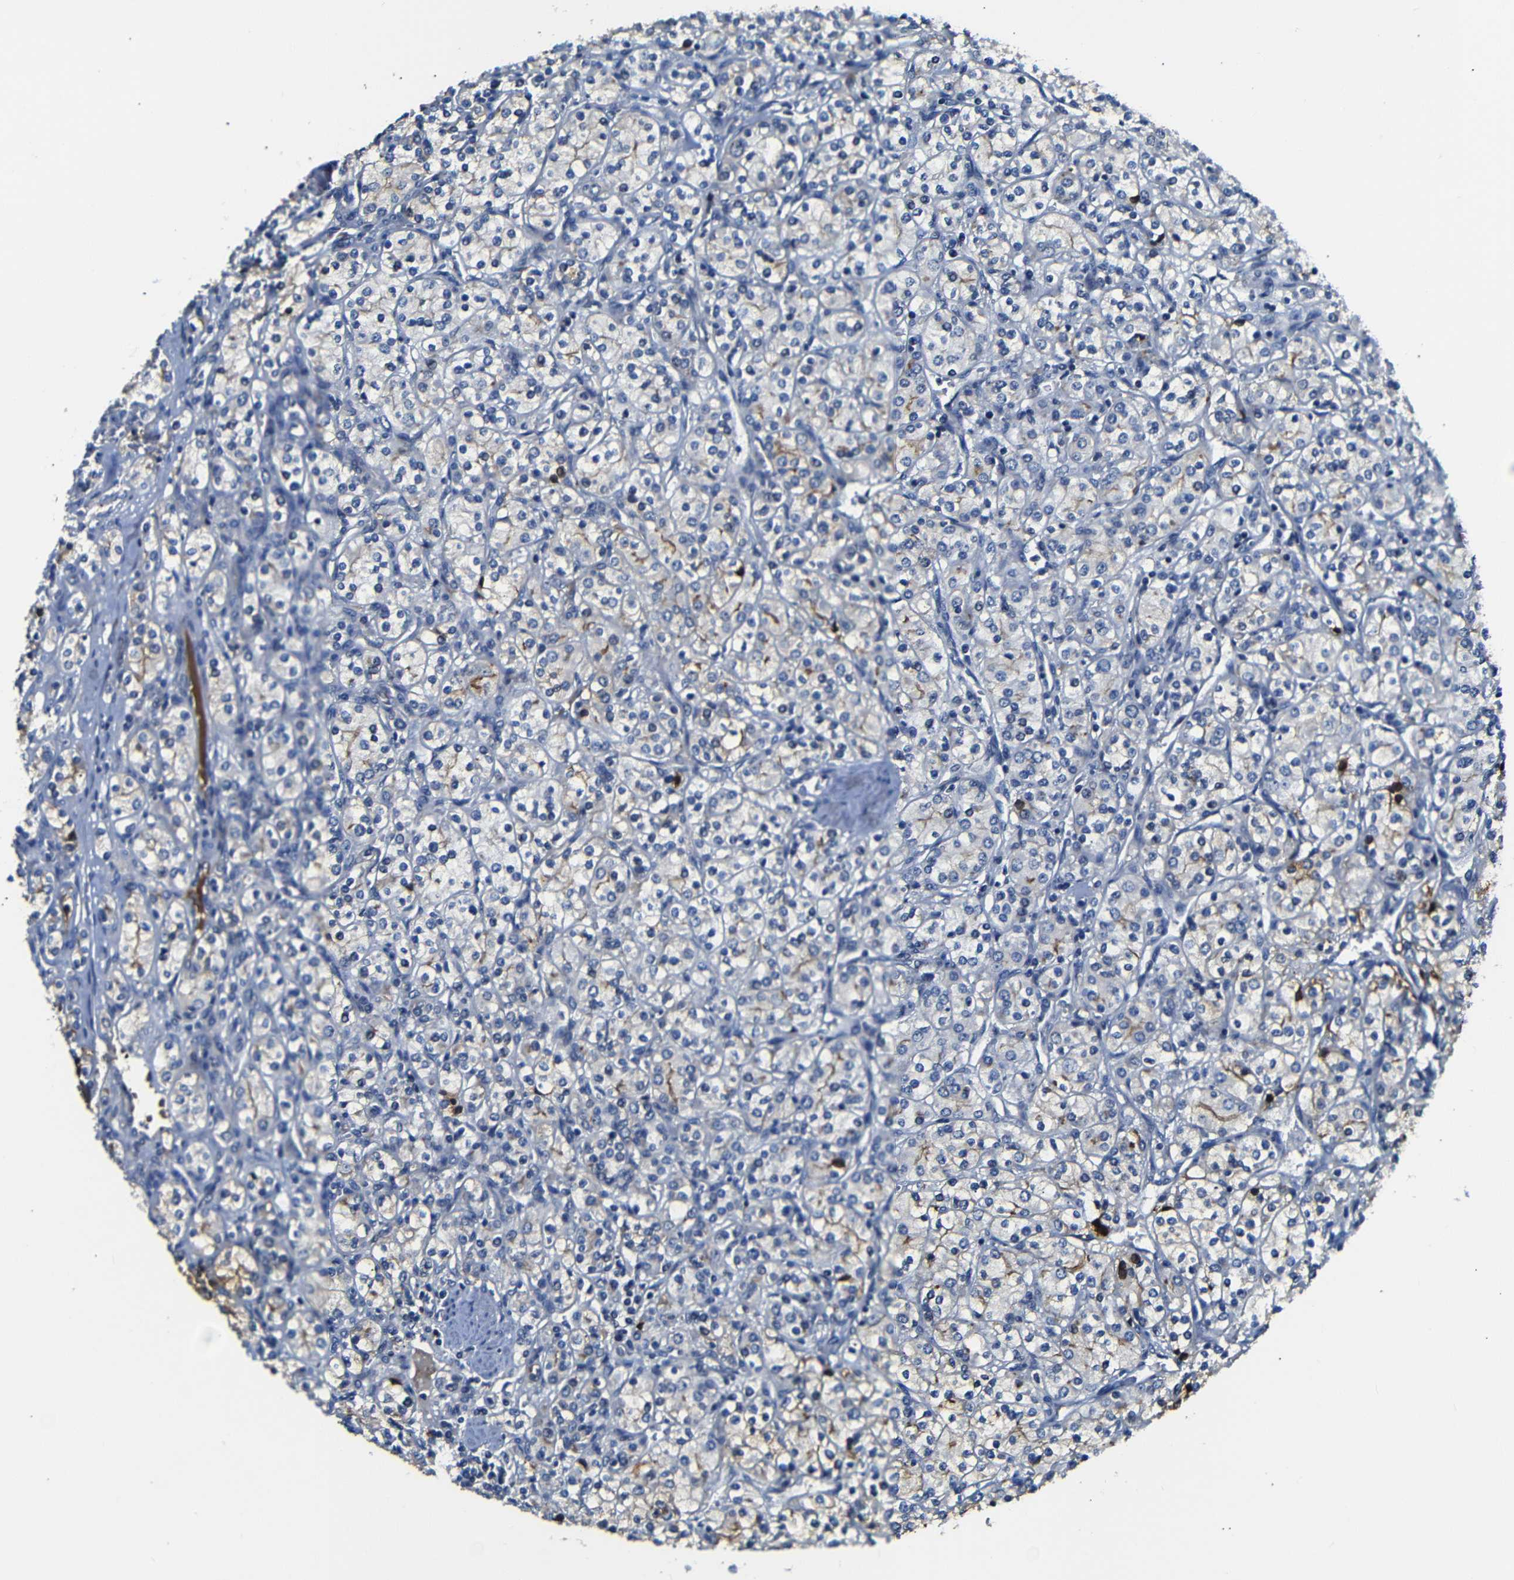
{"staining": {"intensity": "moderate", "quantity": "<25%", "location": "cytoplasmic/membranous"}, "tissue": "renal cancer", "cell_type": "Tumor cells", "image_type": "cancer", "snomed": [{"axis": "morphology", "description": "Adenocarcinoma, NOS"}, {"axis": "topography", "description": "Kidney"}], "caption": "Protein expression analysis of human renal cancer reveals moderate cytoplasmic/membranous staining in approximately <25% of tumor cells. The staining is performed using DAB brown chromogen to label protein expression. The nuclei are counter-stained blue using hematoxylin.", "gene": "AFDN", "patient": {"sex": "male", "age": 77}}